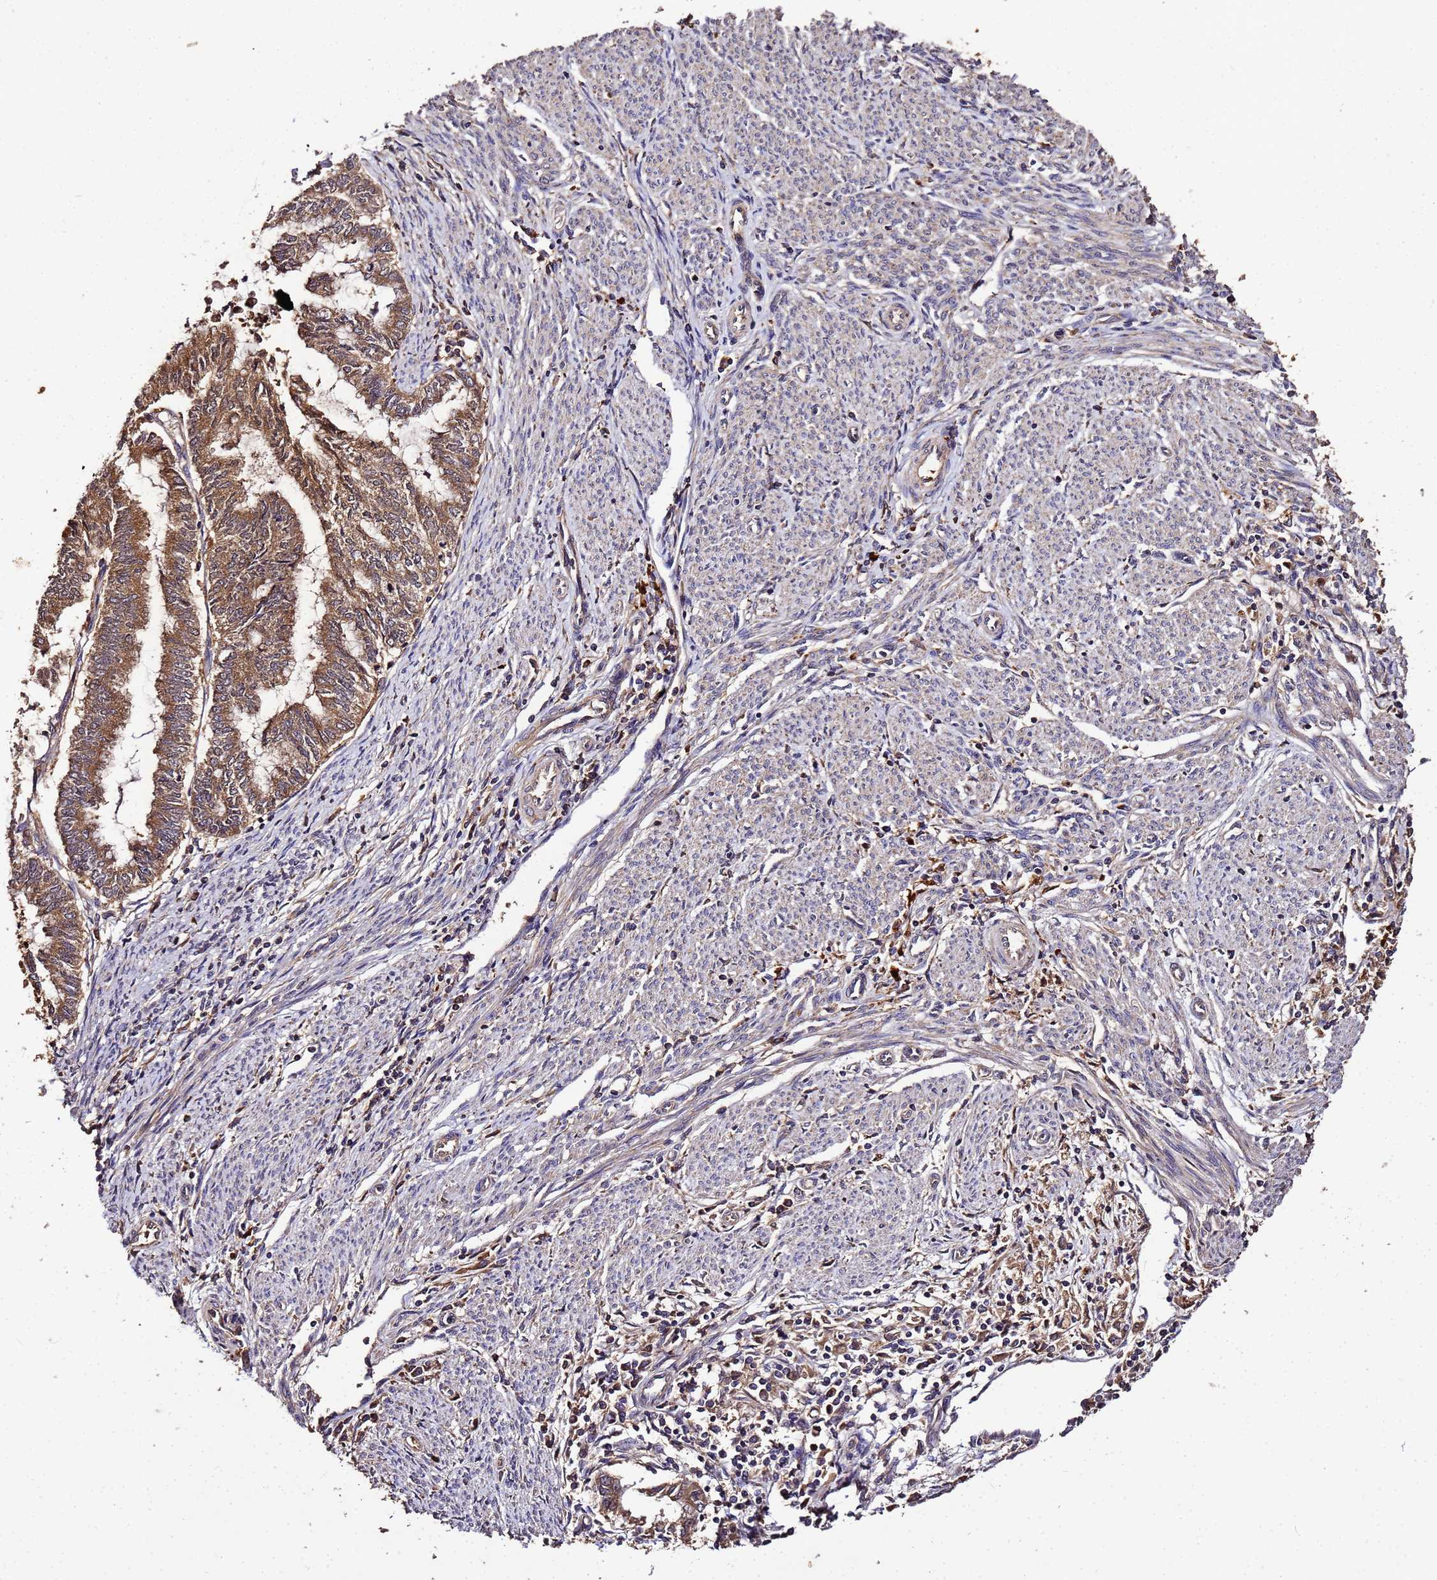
{"staining": {"intensity": "moderate", "quantity": ">75%", "location": "cytoplasmic/membranous"}, "tissue": "endometrial cancer", "cell_type": "Tumor cells", "image_type": "cancer", "snomed": [{"axis": "morphology", "description": "Adenocarcinoma, NOS"}, {"axis": "topography", "description": "Endometrium"}], "caption": "A high-resolution histopathology image shows immunohistochemistry staining of endometrial cancer (adenocarcinoma), which reveals moderate cytoplasmic/membranous staining in about >75% of tumor cells.", "gene": "MTERF1", "patient": {"sex": "female", "age": 79}}